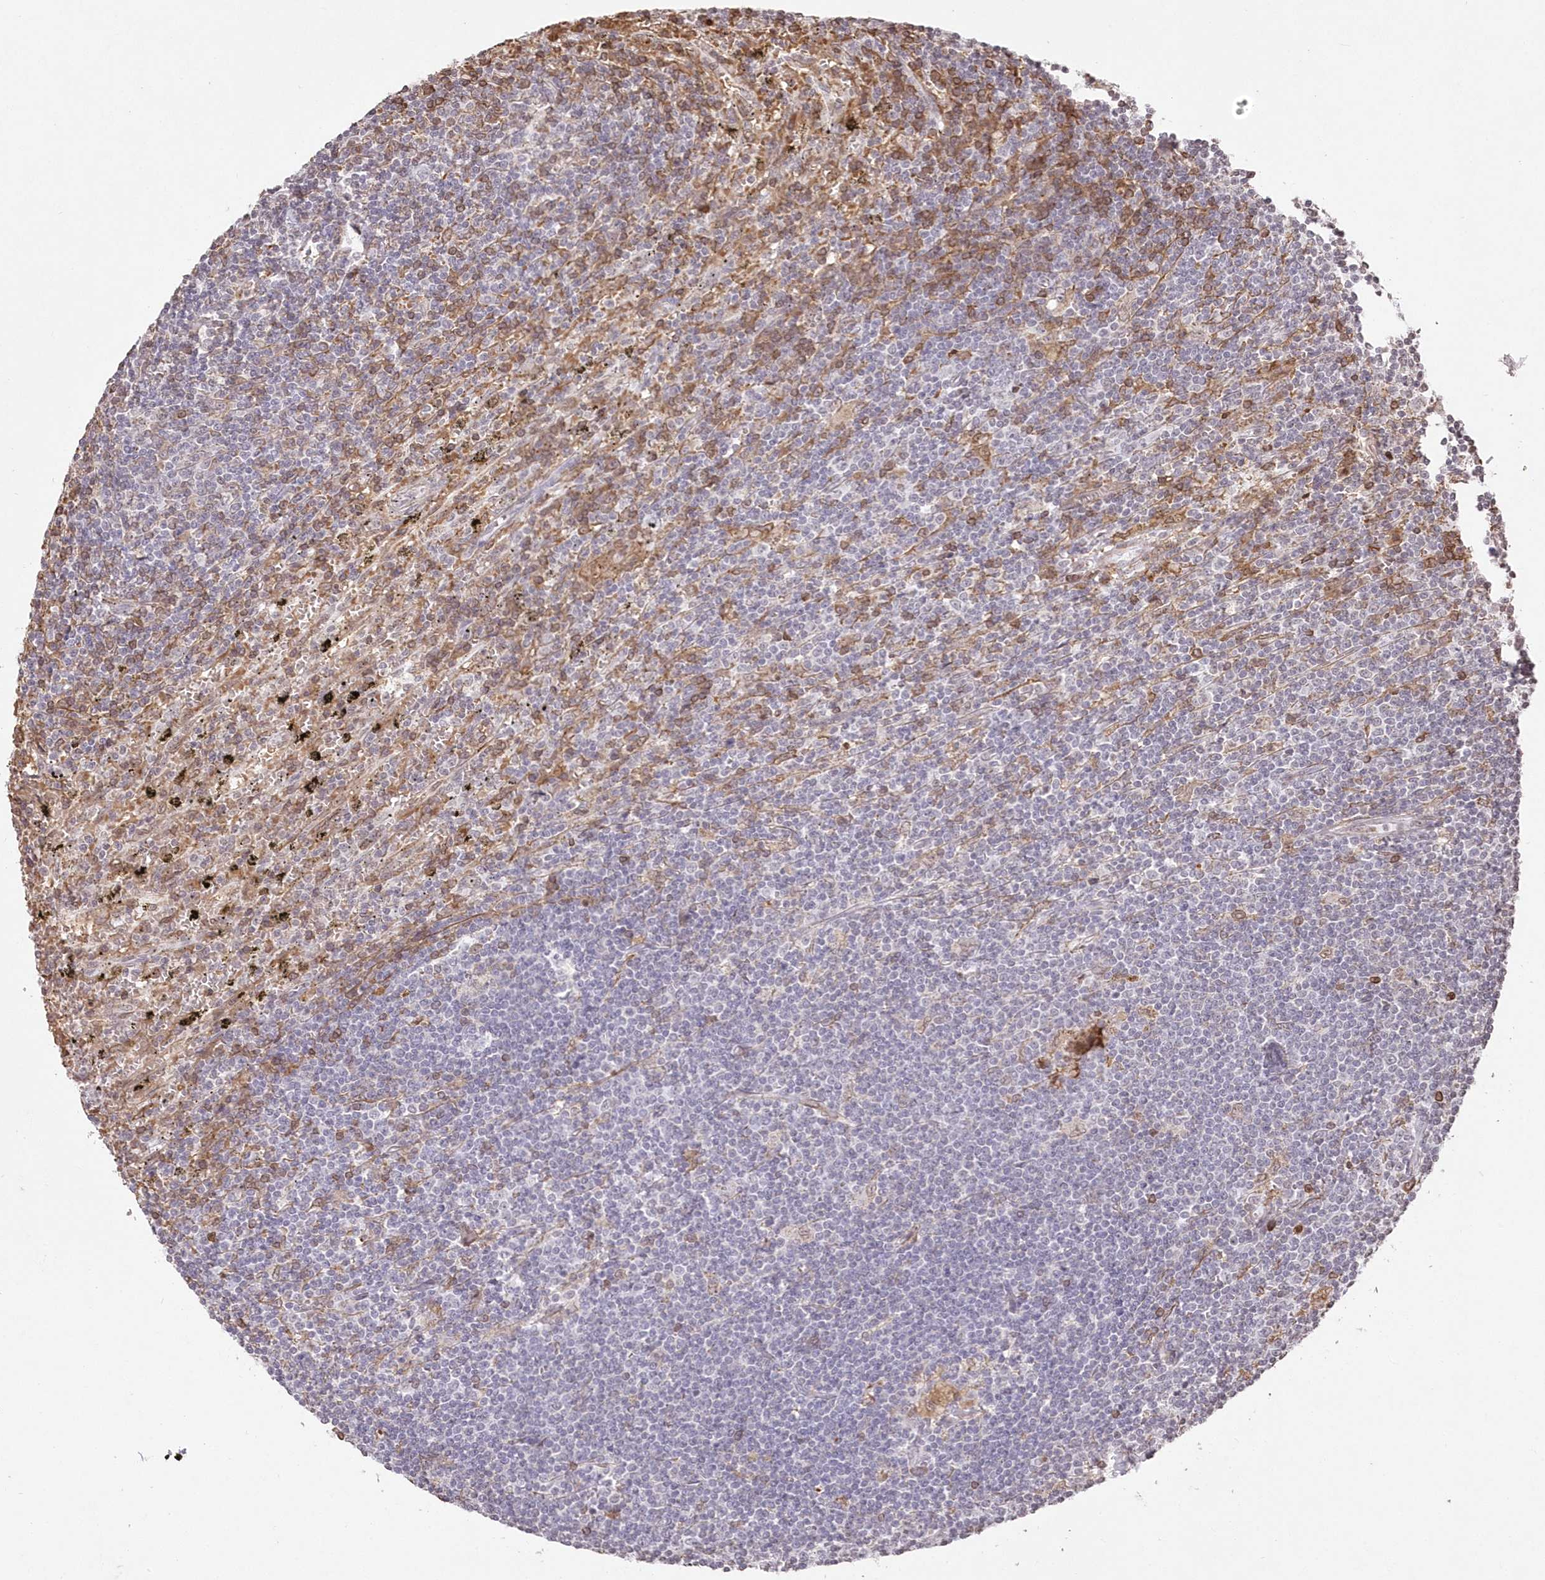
{"staining": {"intensity": "weak", "quantity": "<25%", "location": "cytoplasmic/membranous"}, "tissue": "lymphoma", "cell_type": "Tumor cells", "image_type": "cancer", "snomed": [{"axis": "morphology", "description": "Malignant lymphoma, non-Hodgkin's type, Low grade"}, {"axis": "topography", "description": "Spleen"}], "caption": "High power microscopy histopathology image of an IHC histopathology image of lymphoma, revealing no significant expression in tumor cells.", "gene": "RBM27", "patient": {"sex": "male", "age": 76}}